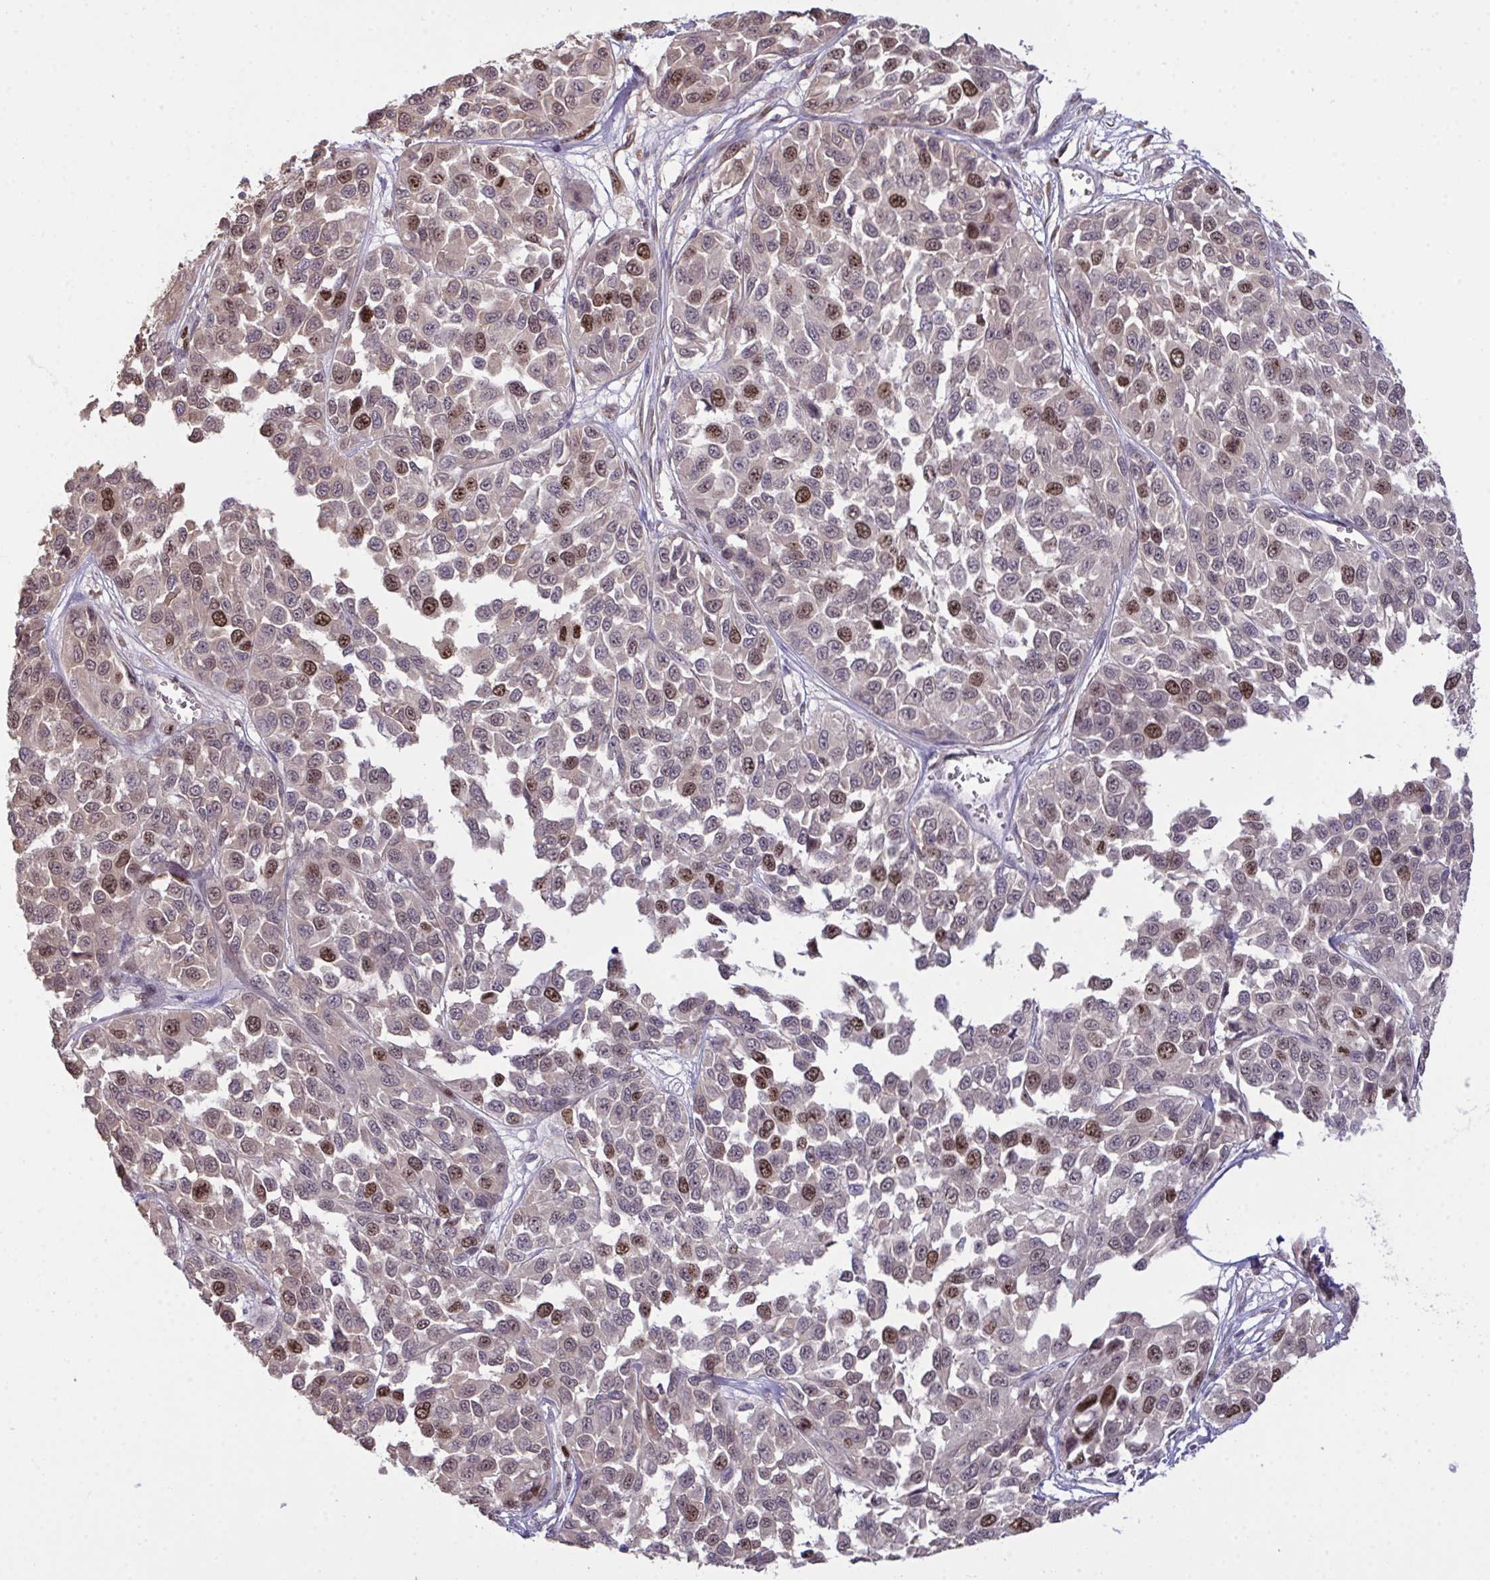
{"staining": {"intensity": "moderate", "quantity": "25%-75%", "location": "cytoplasmic/membranous,nuclear"}, "tissue": "melanoma", "cell_type": "Tumor cells", "image_type": "cancer", "snomed": [{"axis": "morphology", "description": "Malignant melanoma, NOS"}, {"axis": "topography", "description": "Skin"}], "caption": "This is a histology image of IHC staining of melanoma, which shows moderate expression in the cytoplasmic/membranous and nuclear of tumor cells.", "gene": "SETD7", "patient": {"sex": "male", "age": 62}}